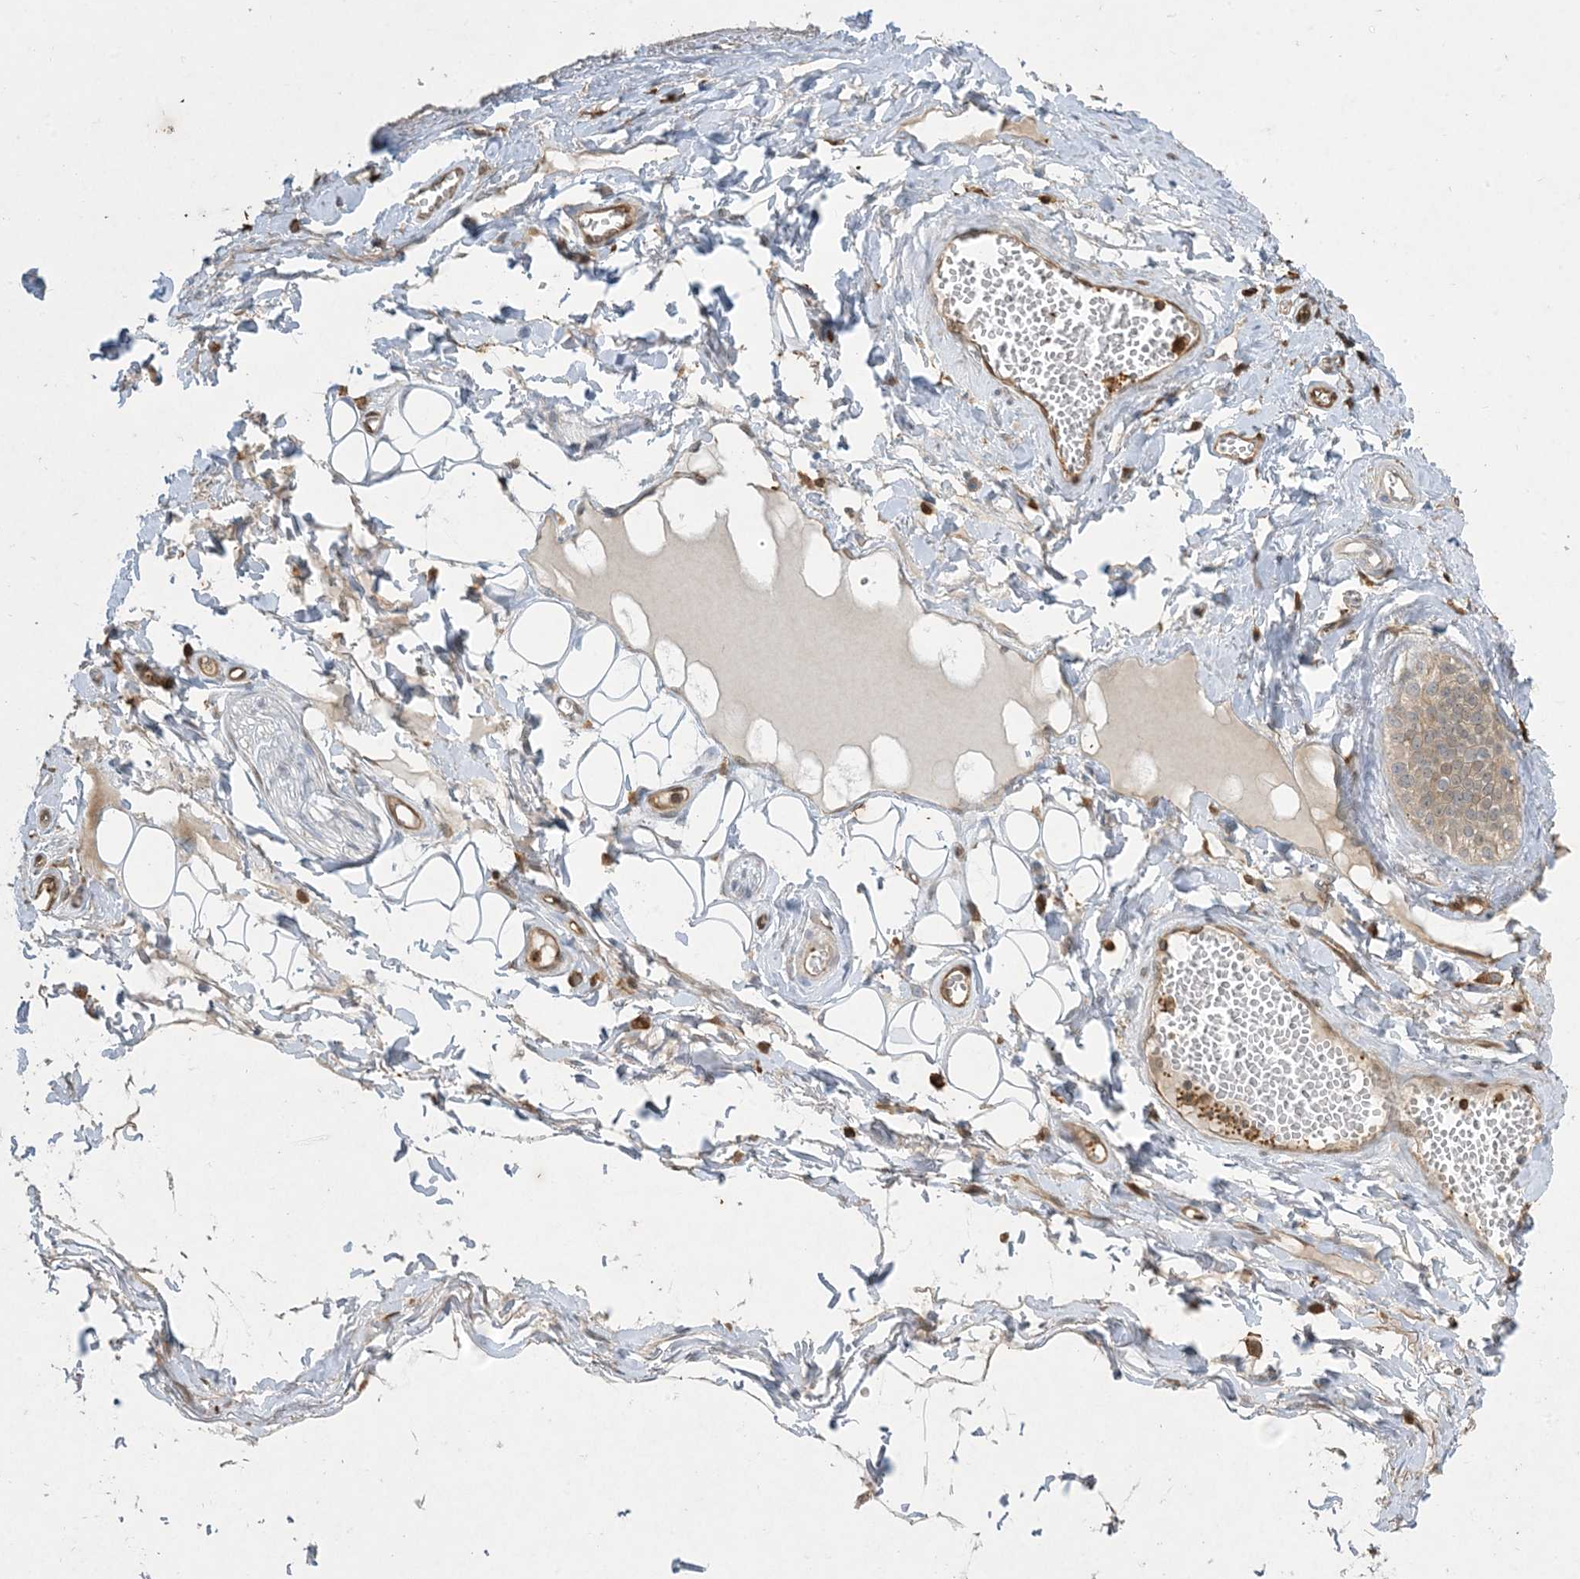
{"staining": {"intensity": "negative", "quantity": "none", "location": "none"}, "tissue": "adipose tissue", "cell_type": "Adipocytes", "image_type": "normal", "snomed": [{"axis": "morphology", "description": "Normal tissue, NOS"}, {"axis": "morphology", "description": "Inflammation, NOS"}, {"axis": "topography", "description": "Salivary gland"}, {"axis": "topography", "description": "Peripheral nerve tissue"}], "caption": "Histopathology image shows no significant protein expression in adipocytes of unremarkable adipose tissue. (Brightfield microscopy of DAB (3,3'-diaminobenzidine) immunohistochemistry (IHC) at high magnification).", "gene": "TMSB4X", "patient": {"sex": "female", "age": 75}}